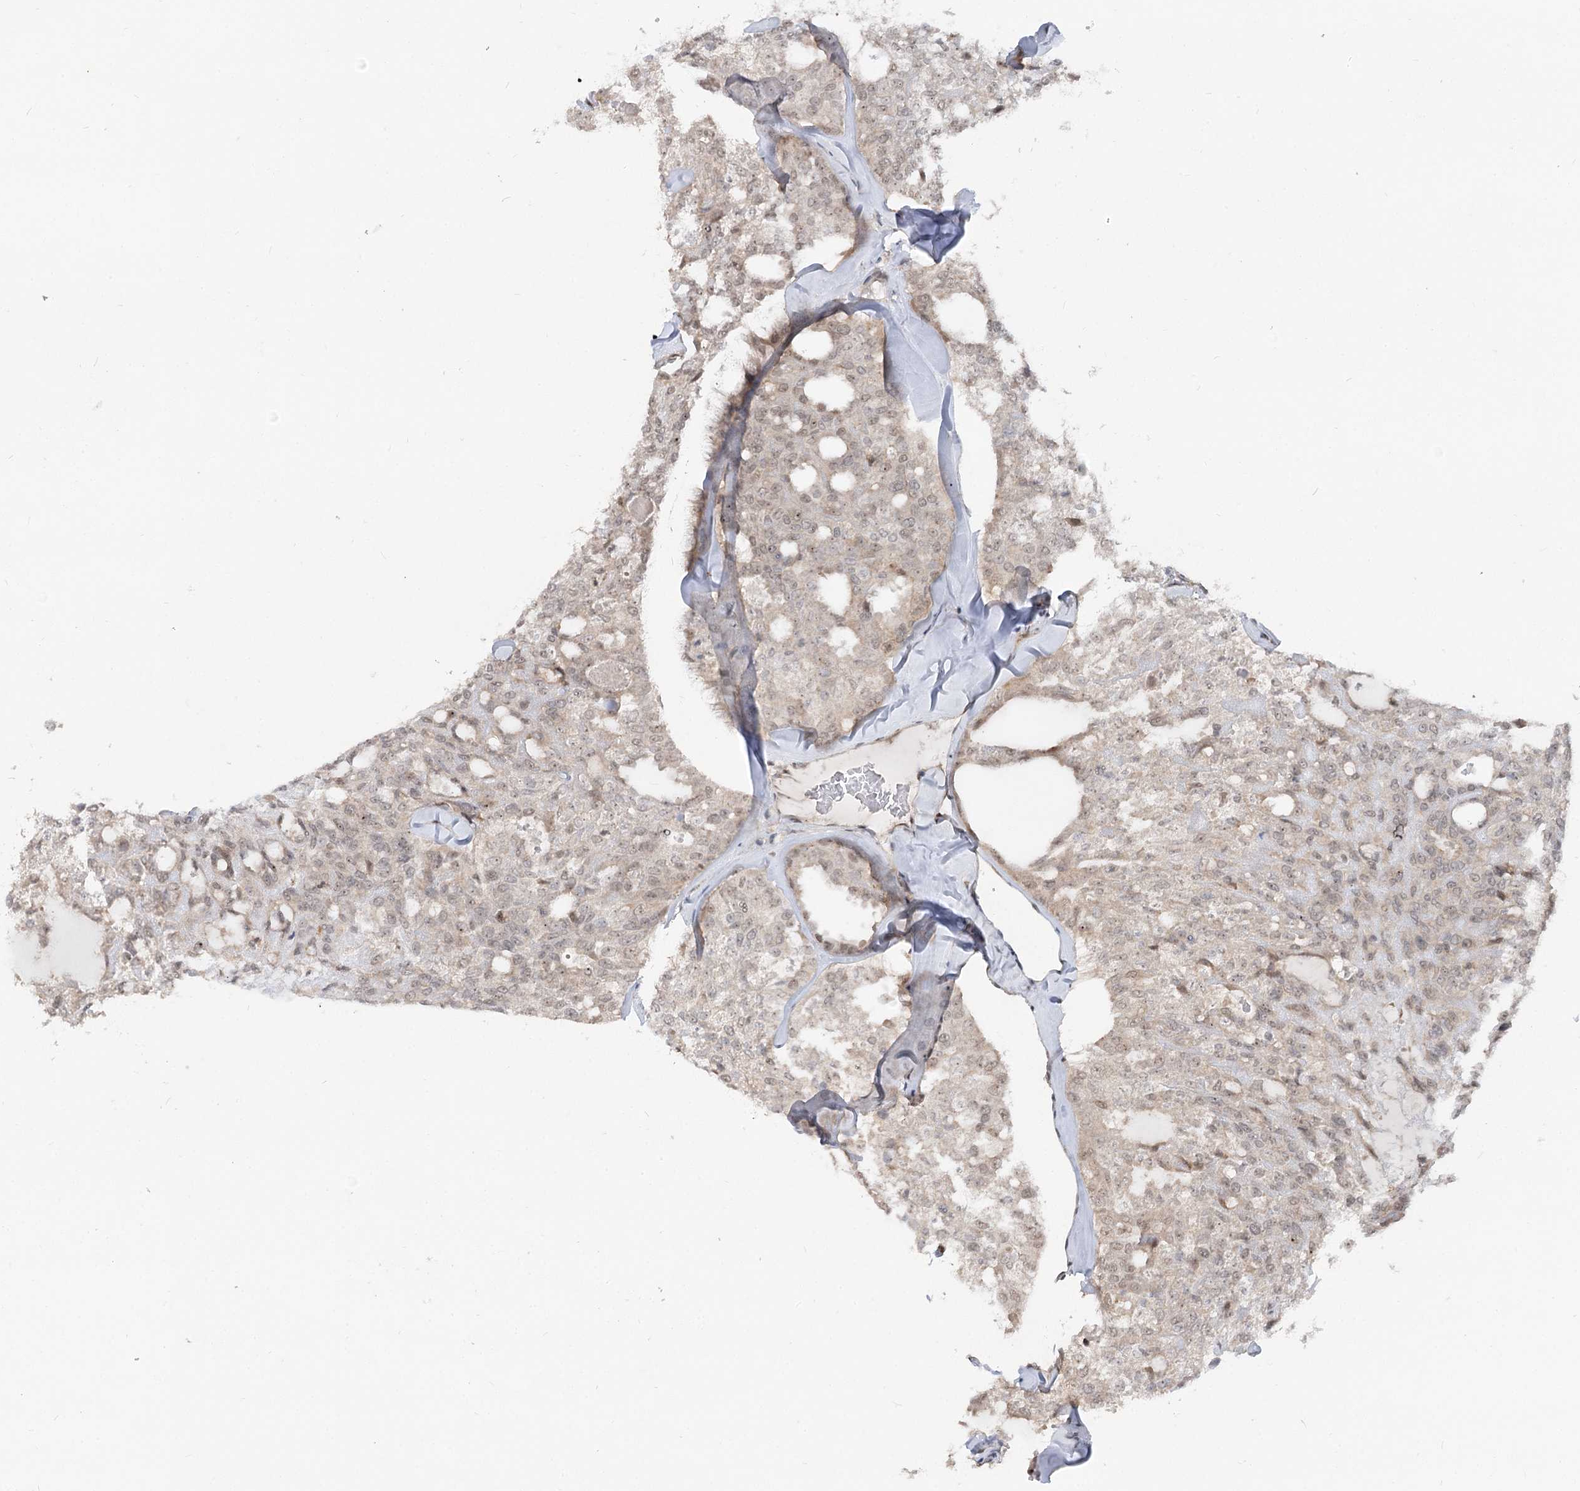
{"staining": {"intensity": "weak", "quantity": "<25%", "location": "nuclear"}, "tissue": "thyroid cancer", "cell_type": "Tumor cells", "image_type": "cancer", "snomed": [{"axis": "morphology", "description": "Follicular adenoma carcinoma, NOS"}, {"axis": "topography", "description": "Thyroid gland"}], "caption": "IHC of human thyroid cancer reveals no staining in tumor cells.", "gene": "GNL3L", "patient": {"sex": "male", "age": 75}}